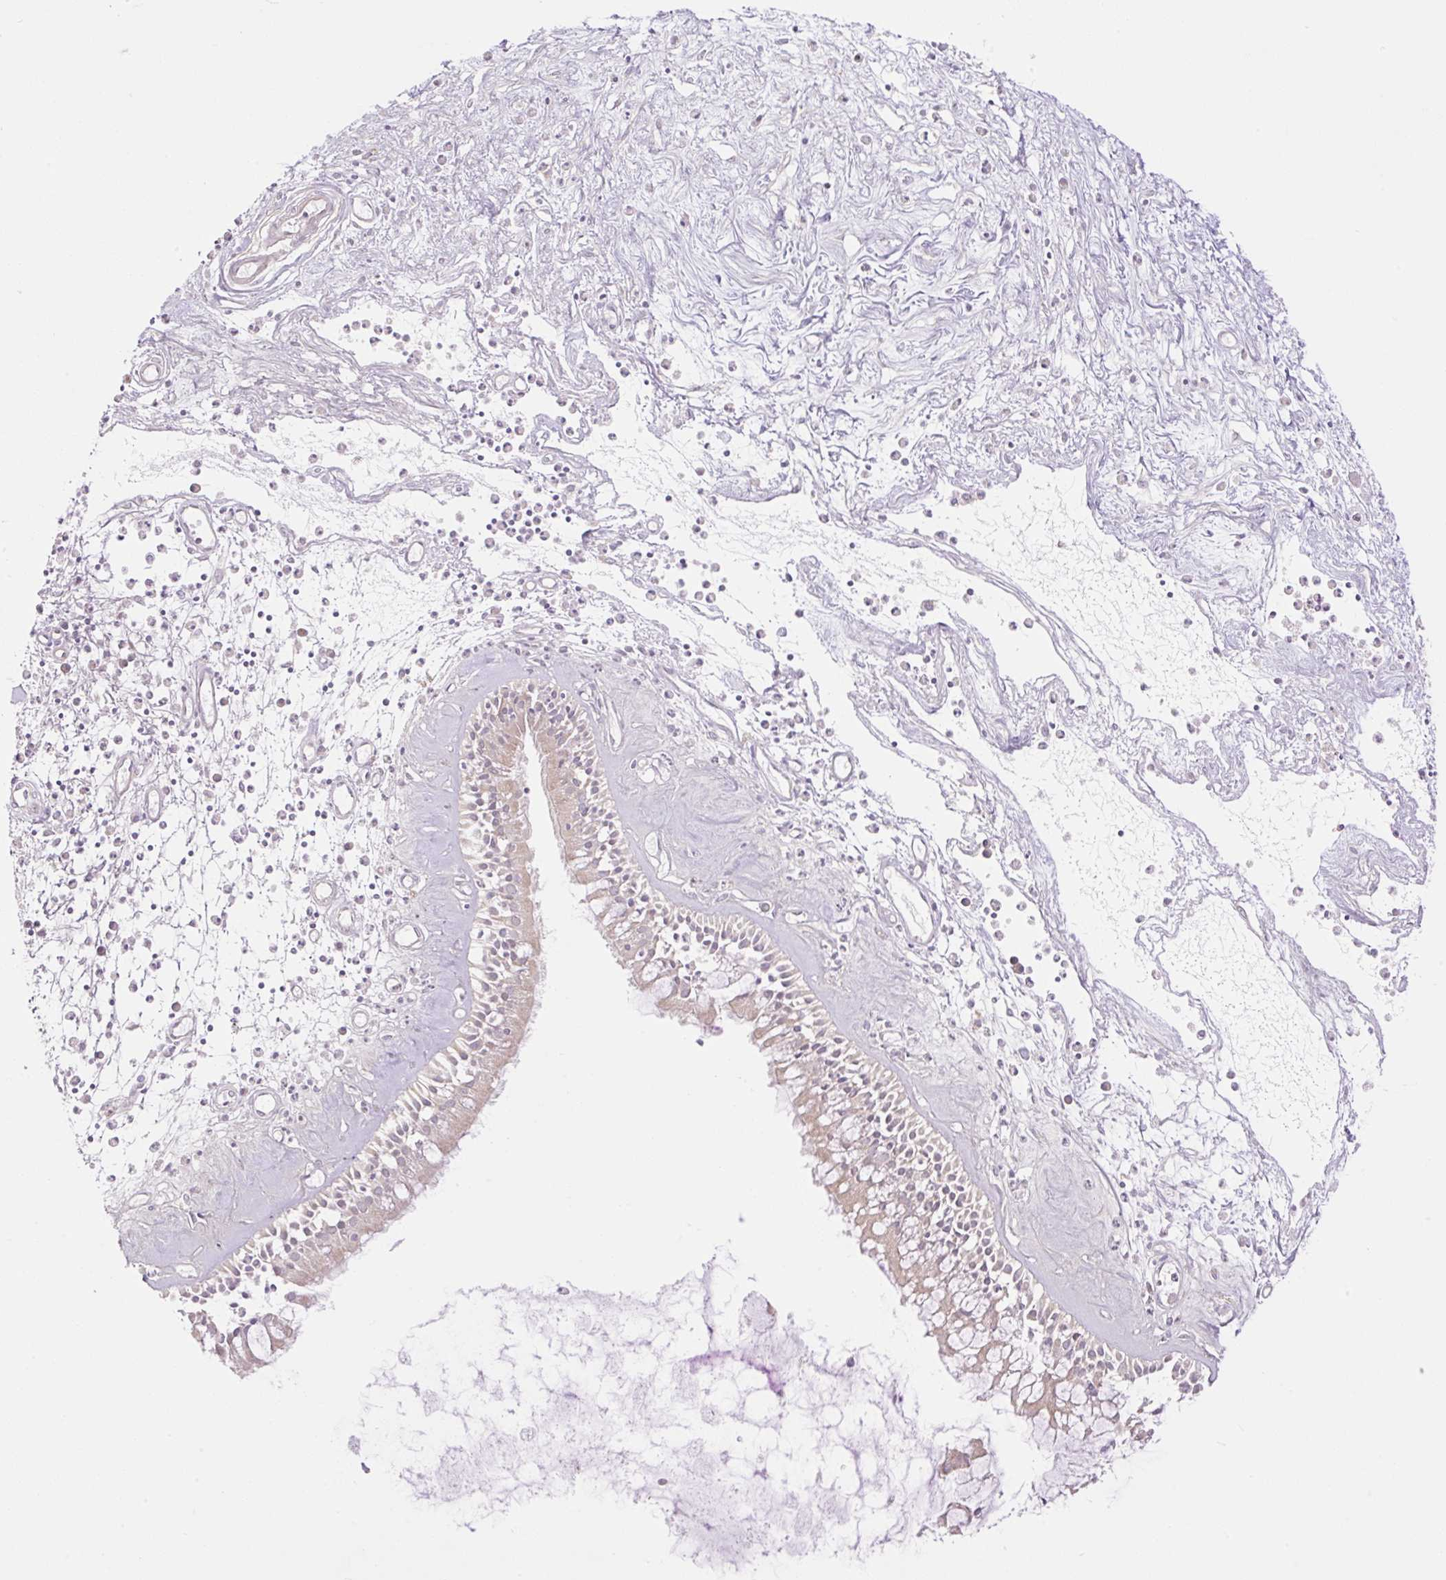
{"staining": {"intensity": "moderate", "quantity": "25%-75%", "location": "cytoplasmic/membranous,nuclear"}, "tissue": "nasopharynx", "cell_type": "Respiratory epithelial cells", "image_type": "normal", "snomed": [{"axis": "morphology", "description": "Normal tissue, NOS"}, {"axis": "morphology", "description": "Inflammation, NOS"}, {"axis": "topography", "description": "Nasopharynx"}], "caption": "DAB (3,3'-diaminobenzidine) immunohistochemical staining of normal human nasopharynx shows moderate cytoplasmic/membranous,nuclear protein expression in approximately 25%-75% of respiratory epithelial cells.", "gene": "VPS25", "patient": {"sex": "male", "age": 61}}